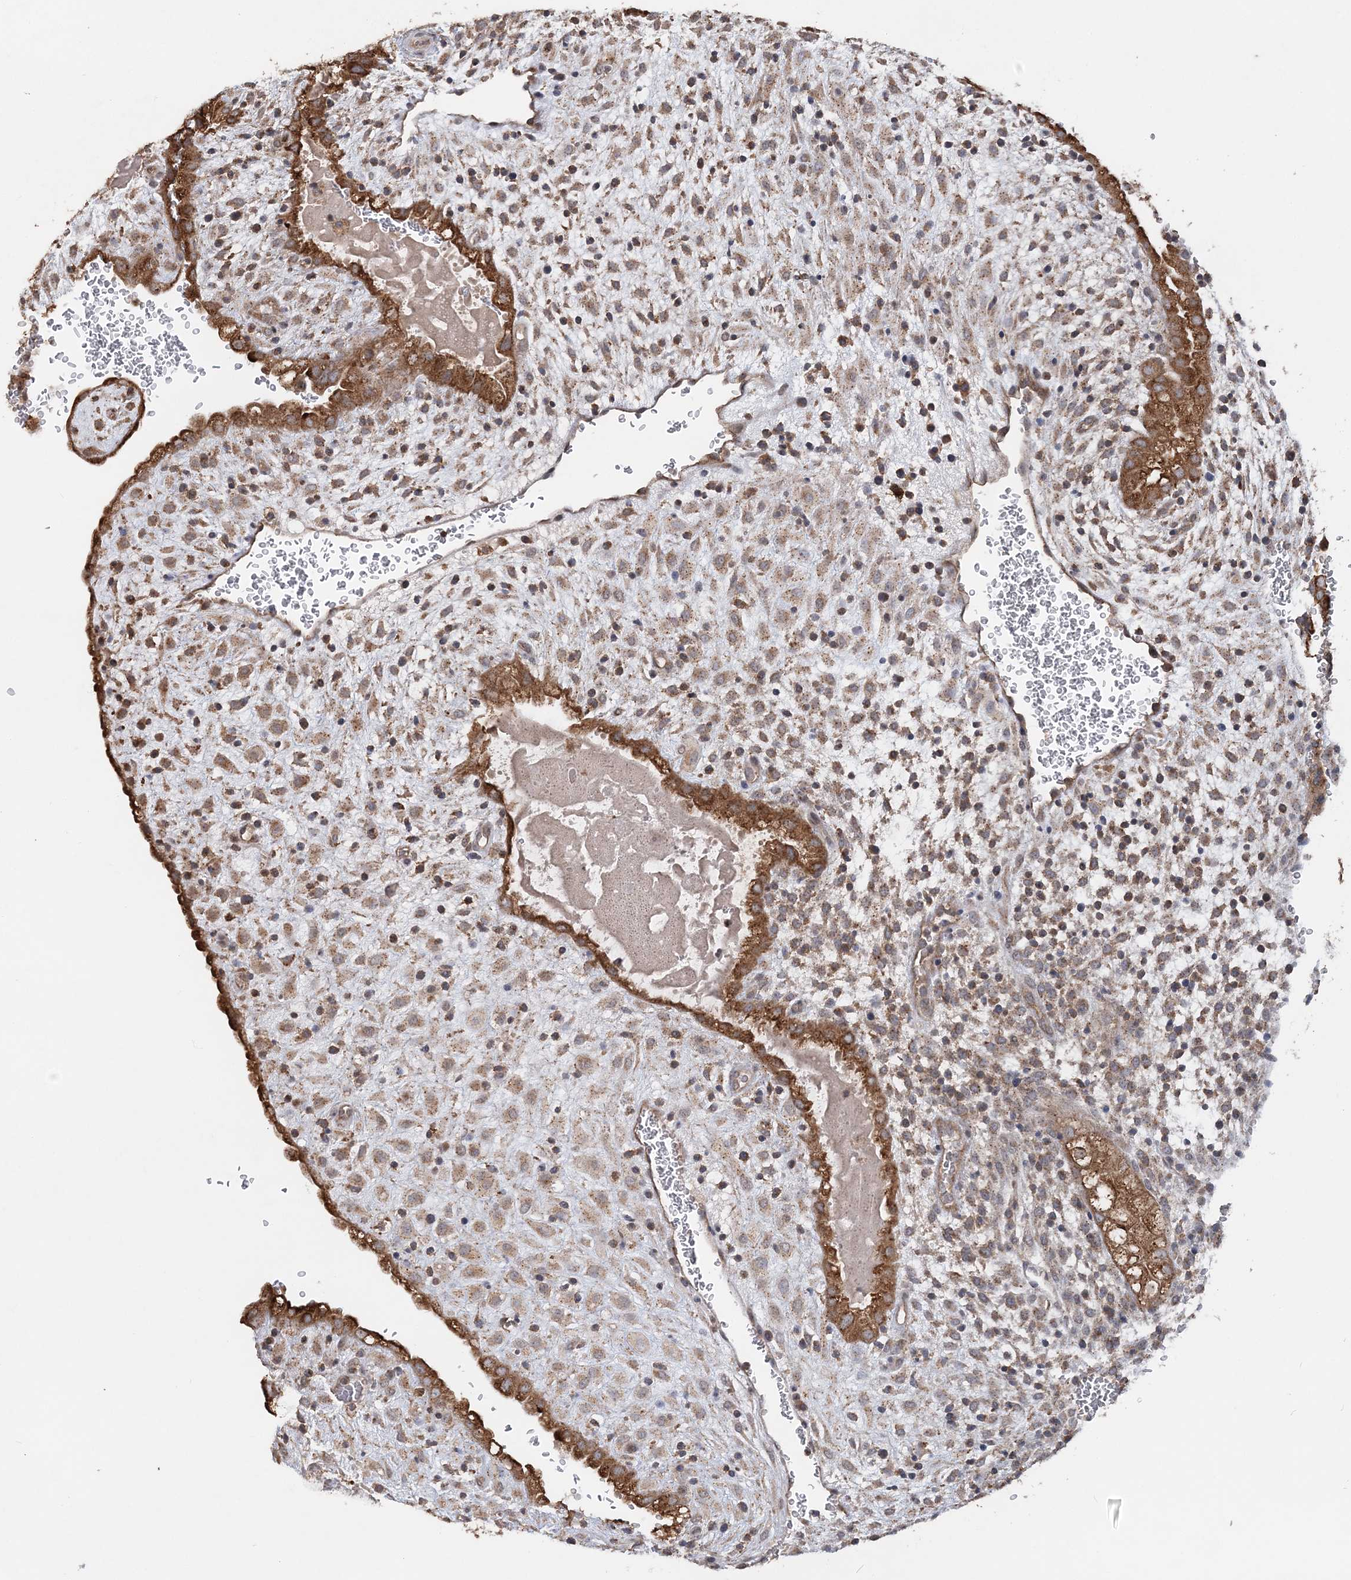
{"staining": {"intensity": "moderate", "quantity": ">75%", "location": "cytoplasmic/membranous"}, "tissue": "placenta", "cell_type": "Decidual cells", "image_type": "normal", "snomed": [{"axis": "morphology", "description": "Normal tissue, NOS"}, {"axis": "topography", "description": "Placenta"}], "caption": "DAB (3,3'-diaminobenzidine) immunohistochemical staining of normal placenta displays moderate cytoplasmic/membranous protein staining in approximately >75% of decidual cells. (IHC, brightfield microscopy, high magnification).", "gene": "RAB14", "patient": {"sex": "female", "age": 35}}